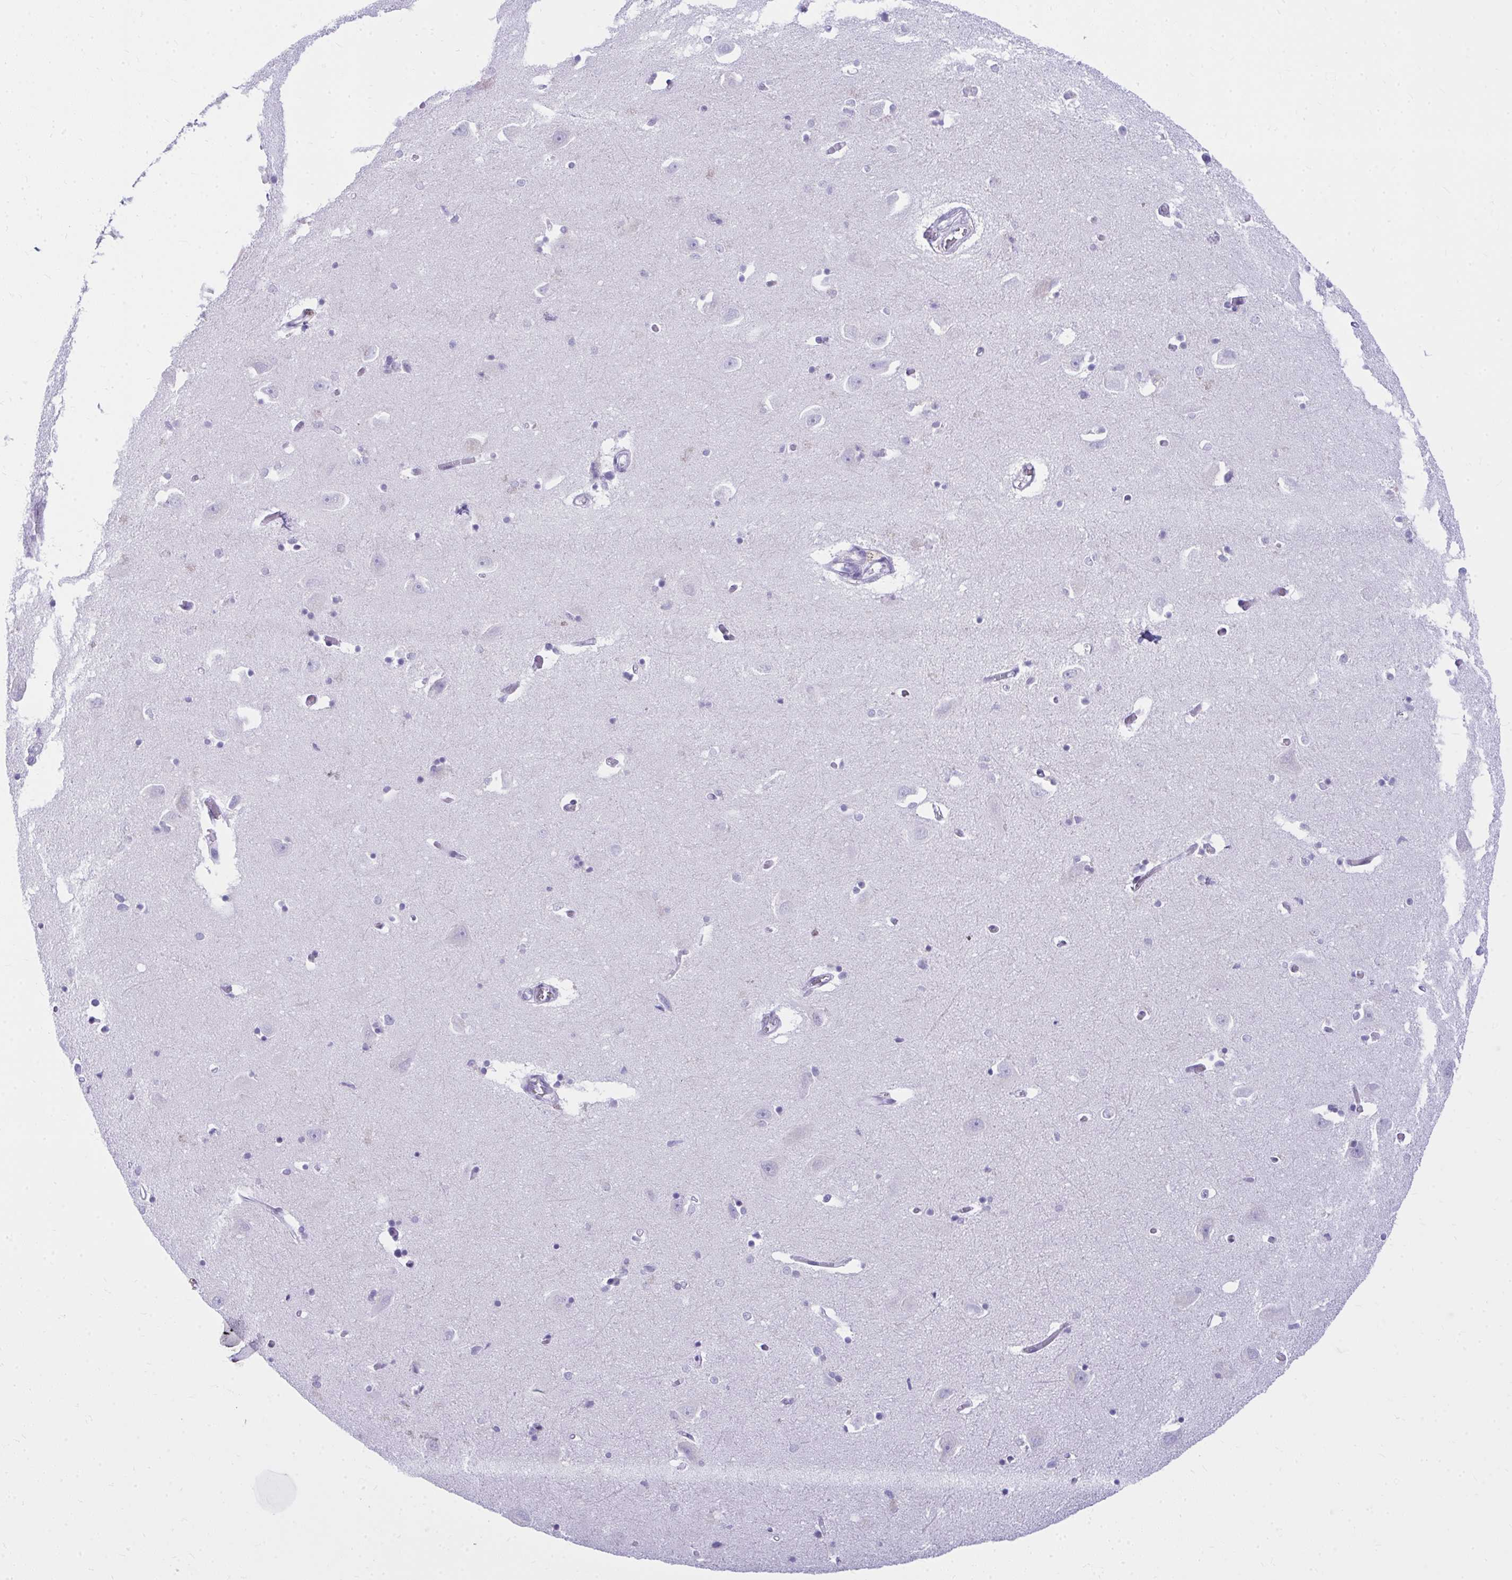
{"staining": {"intensity": "negative", "quantity": "none", "location": "none"}, "tissue": "caudate", "cell_type": "Glial cells", "image_type": "normal", "snomed": [{"axis": "morphology", "description": "Normal tissue, NOS"}, {"axis": "topography", "description": "Lateral ventricle wall"}, {"axis": "topography", "description": "Hippocampus"}], "caption": "Photomicrograph shows no significant protein positivity in glial cells of benign caudate.", "gene": "OR5F1", "patient": {"sex": "female", "age": 63}}